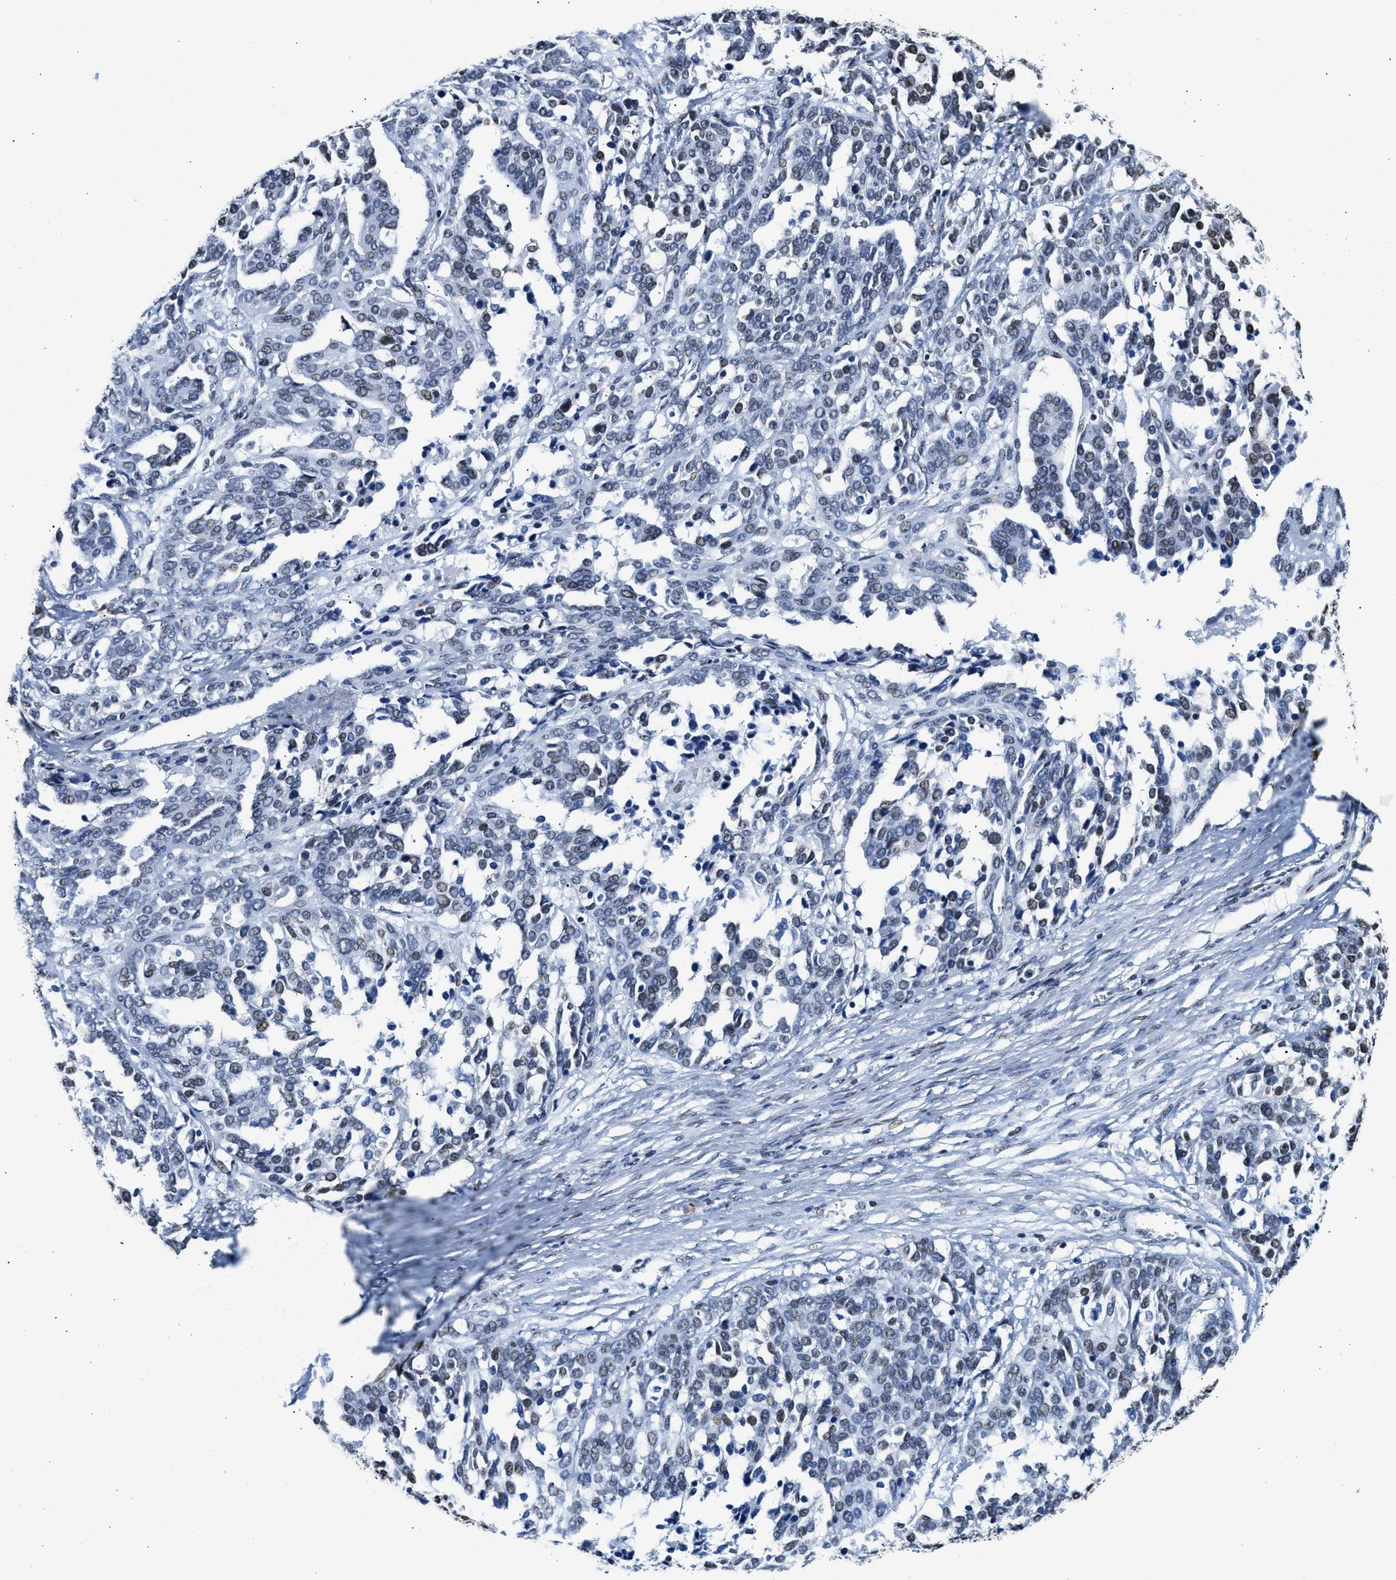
{"staining": {"intensity": "moderate", "quantity": "25%-75%", "location": "nuclear"}, "tissue": "ovarian cancer", "cell_type": "Tumor cells", "image_type": "cancer", "snomed": [{"axis": "morphology", "description": "Cystadenocarcinoma, serous, NOS"}, {"axis": "topography", "description": "Ovary"}], "caption": "Protein staining displays moderate nuclear positivity in approximately 25%-75% of tumor cells in serous cystadenocarcinoma (ovarian).", "gene": "RAD21", "patient": {"sex": "female", "age": 44}}